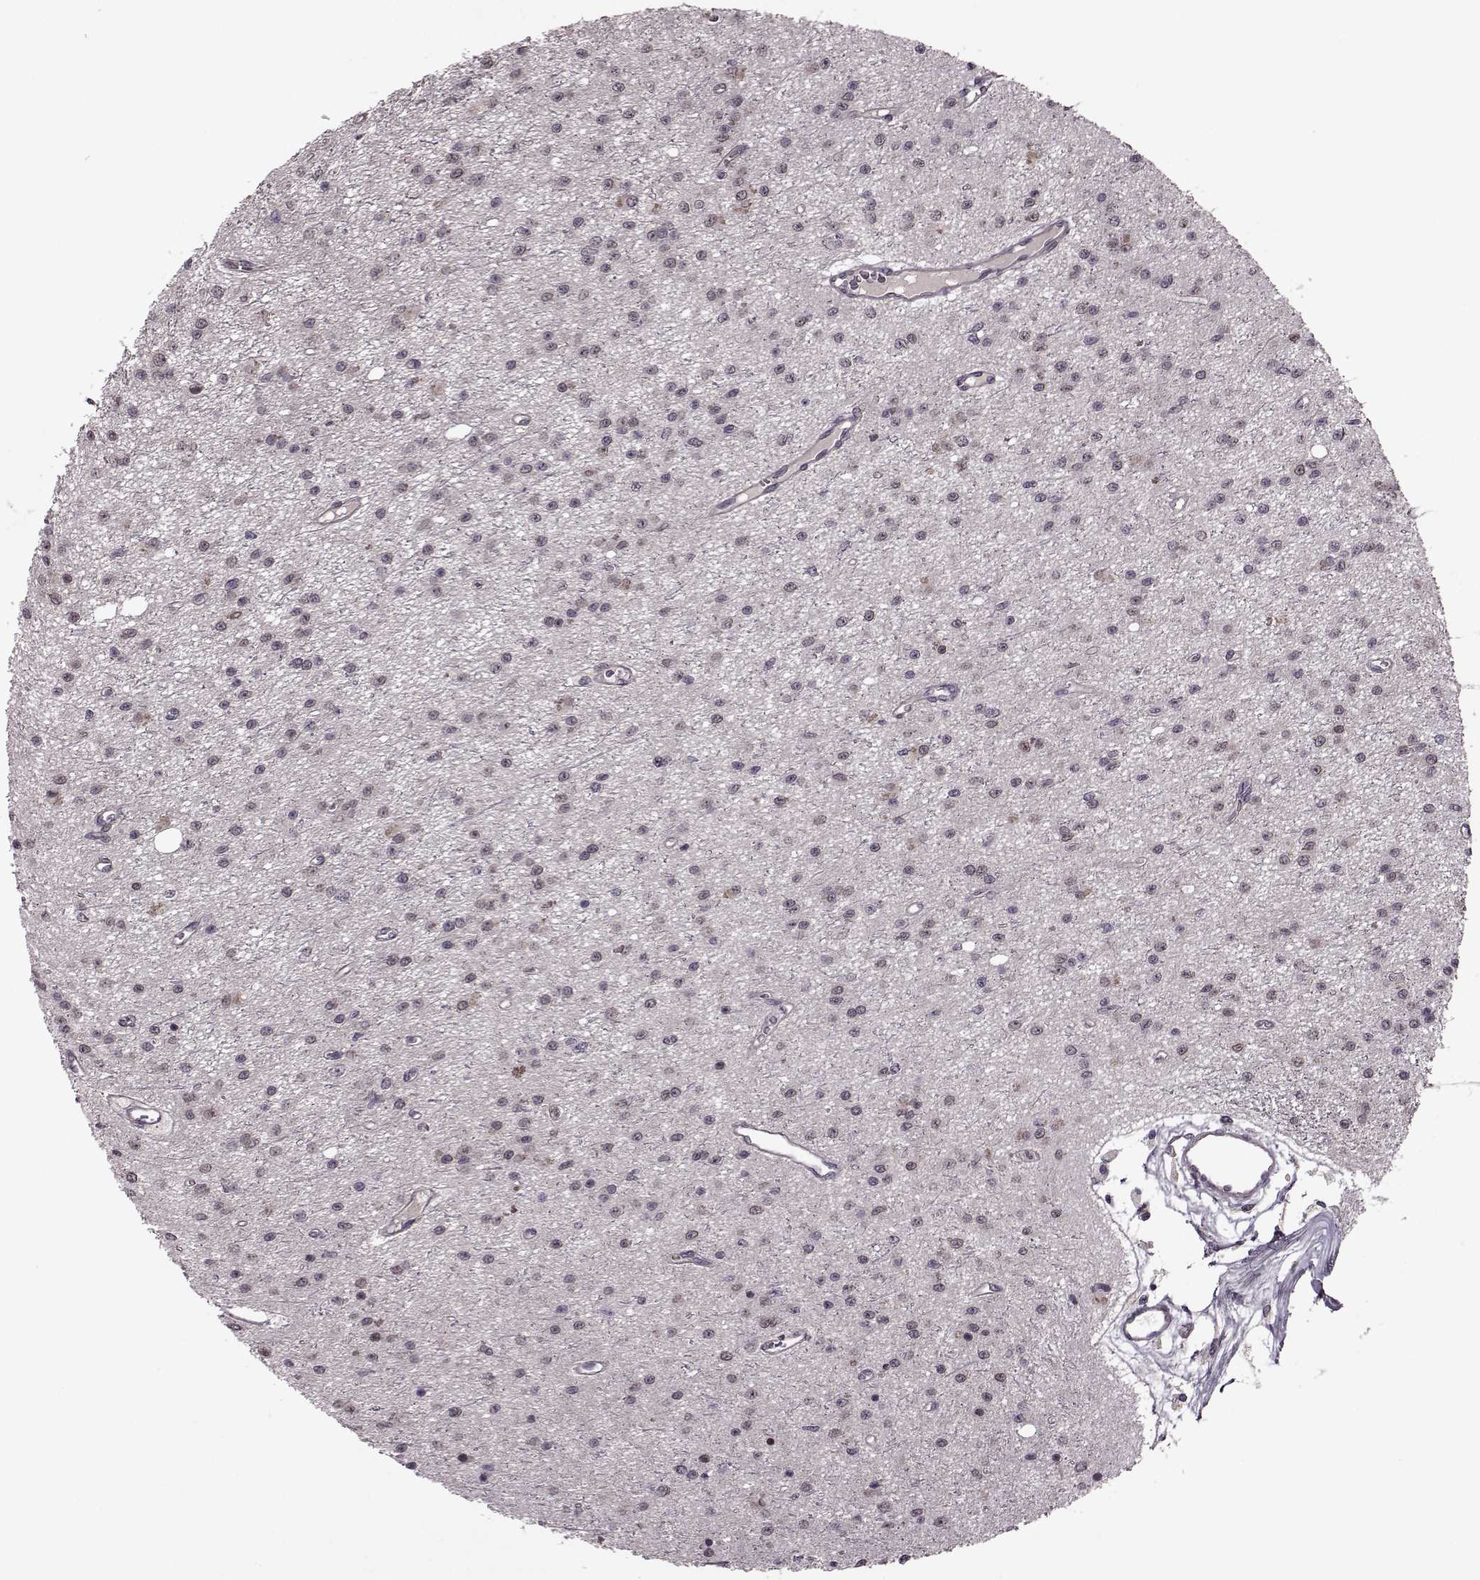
{"staining": {"intensity": "negative", "quantity": "none", "location": "none"}, "tissue": "glioma", "cell_type": "Tumor cells", "image_type": "cancer", "snomed": [{"axis": "morphology", "description": "Glioma, malignant, Low grade"}, {"axis": "topography", "description": "Brain"}], "caption": "High power microscopy micrograph of an immunohistochemistry image of low-grade glioma (malignant), revealing no significant expression in tumor cells. (DAB (3,3'-diaminobenzidine) immunohistochemistry (IHC) visualized using brightfield microscopy, high magnification).", "gene": "SYNPO", "patient": {"sex": "female", "age": 45}}